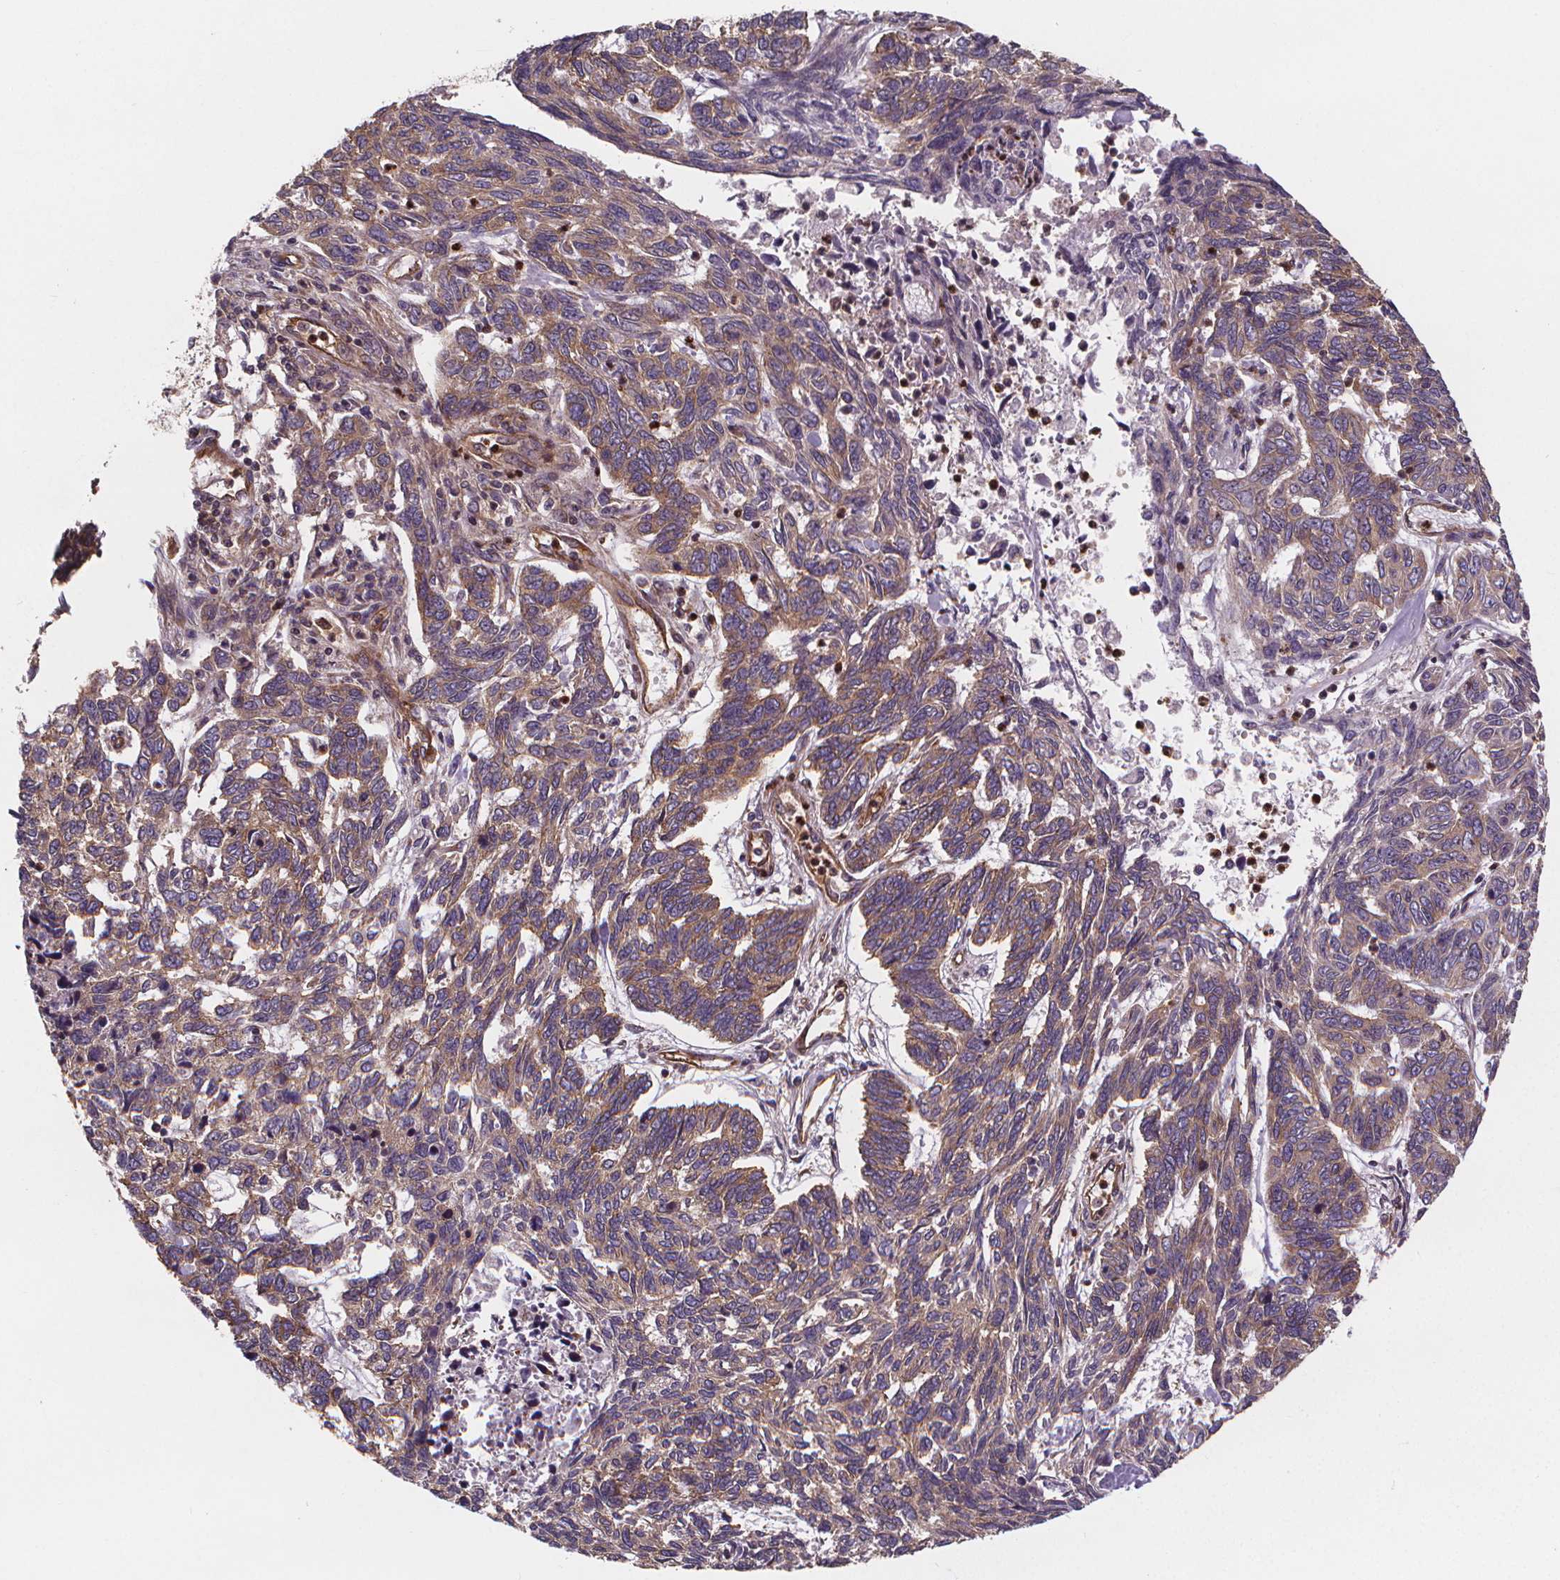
{"staining": {"intensity": "moderate", "quantity": ">75%", "location": "cytoplasmic/membranous"}, "tissue": "skin cancer", "cell_type": "Tumor cells", "image_type": "cancer", "snomed": [{"axis": "morphology", "description": "Basal cell carcinoma"}, {"axis": "topography", "description": "Skin"}], "caption": "Brown immunohistochemical staining in human basal cell carcinoma (skin) displays moderate cytoplasmic/membranous positivity in about >75% of tumor cells.", "gene": "CLINT1", "patient": {"sex": "female", "age": 65}}